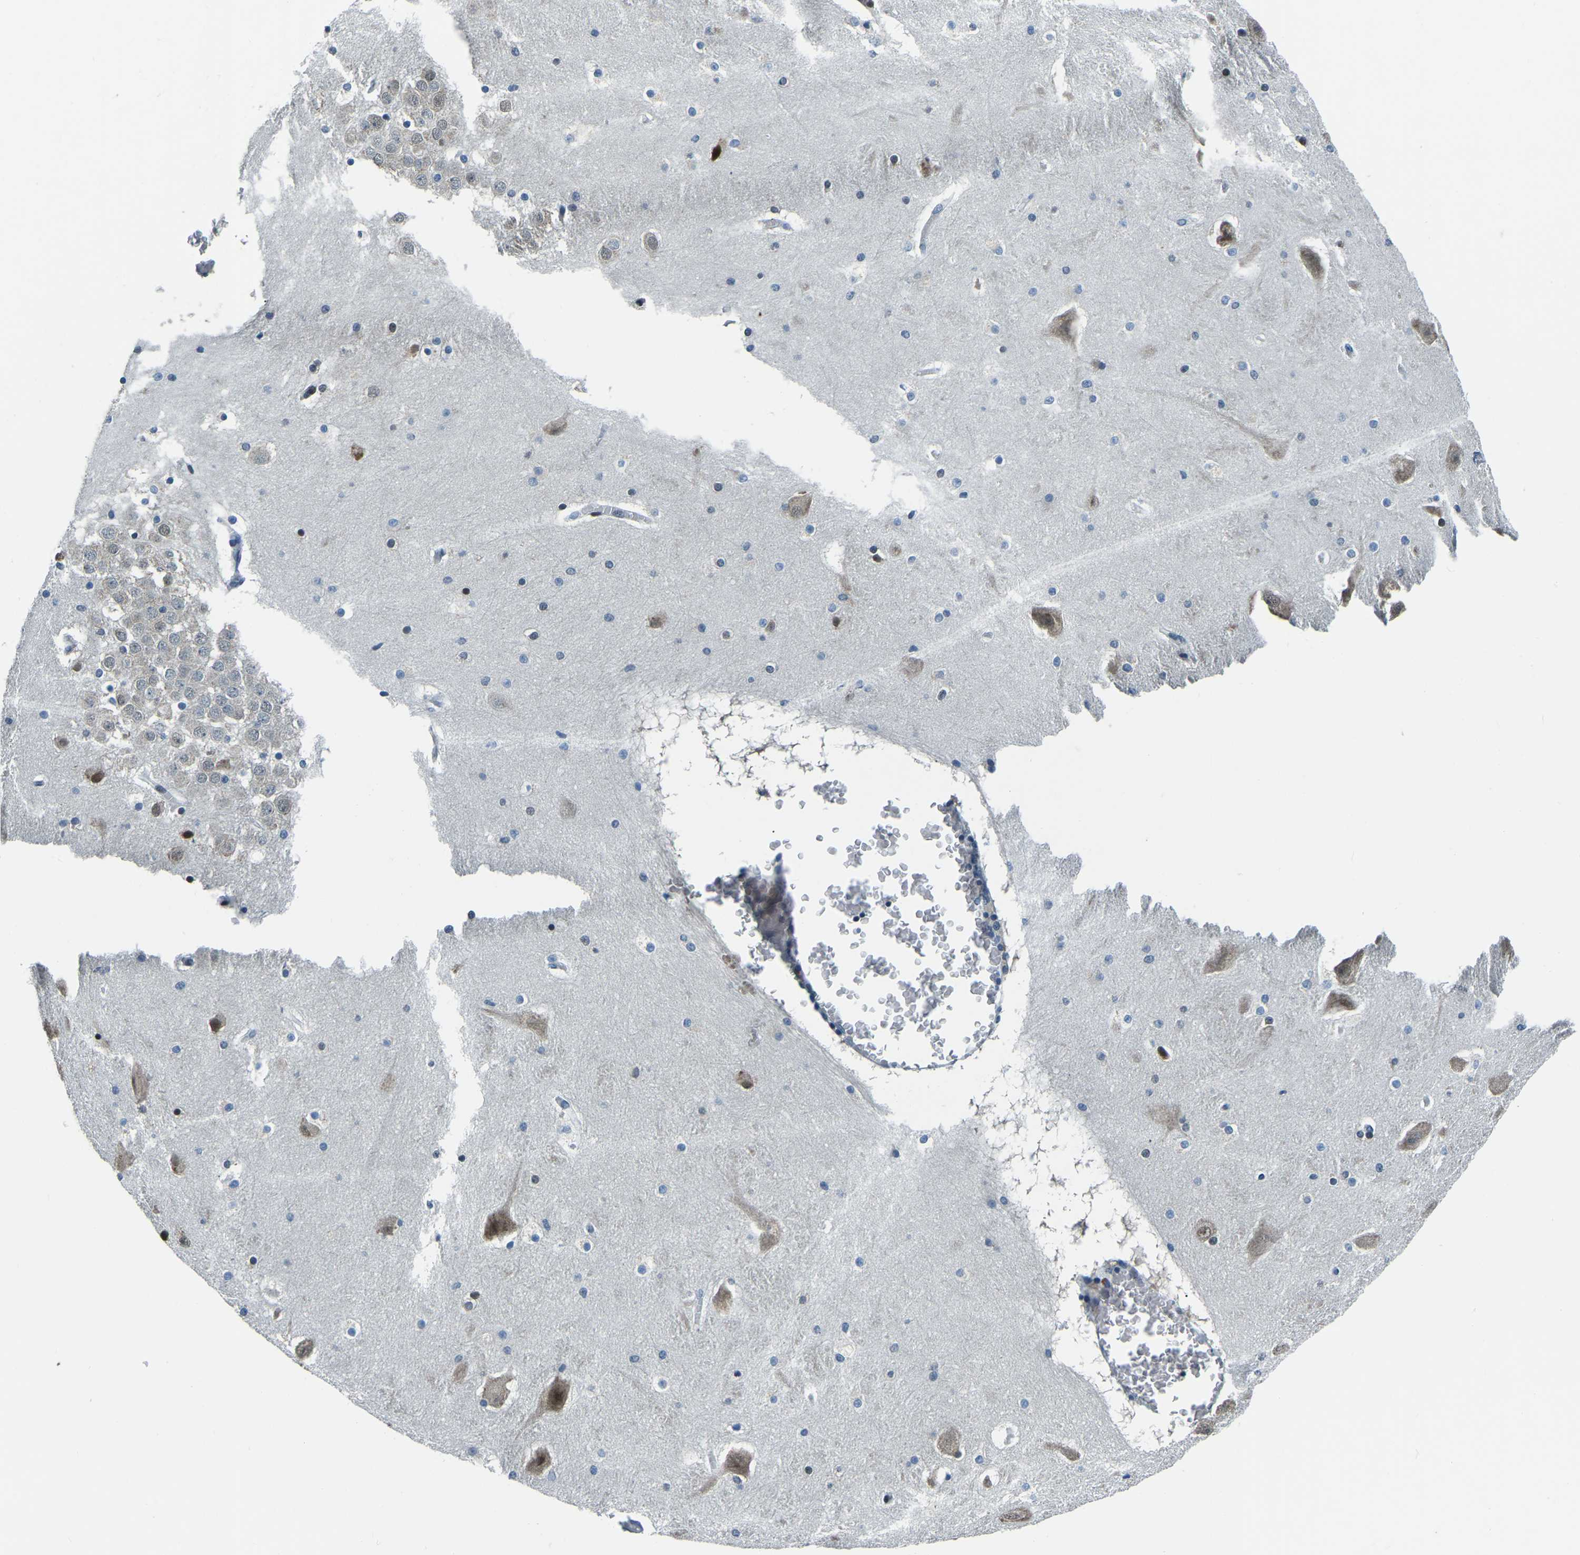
{"staining": {"intensity": "strong", "quantity": "<25%", "location": "nuclear"}, "tissue": "hippocampus", "cell_type": "Glial cells", "image_type": "normal", "snomed": [{"axis": "morphology", "description": "Normal tissue, NOS"}, {"axis": "topography", "description": "Hippocampus"}], "caption": "The micrograph displays immunohistochemical staining of normal hippocampus. There is strong nuclear staining is identified in approximately <25% of glial cells. The protein is stained brown, and the nuclei are stained in blue (DAB IHC with brightfield microscopy, high magnification).", "gene": "ING2", "patient": {"sex": "male", "age": 45}}